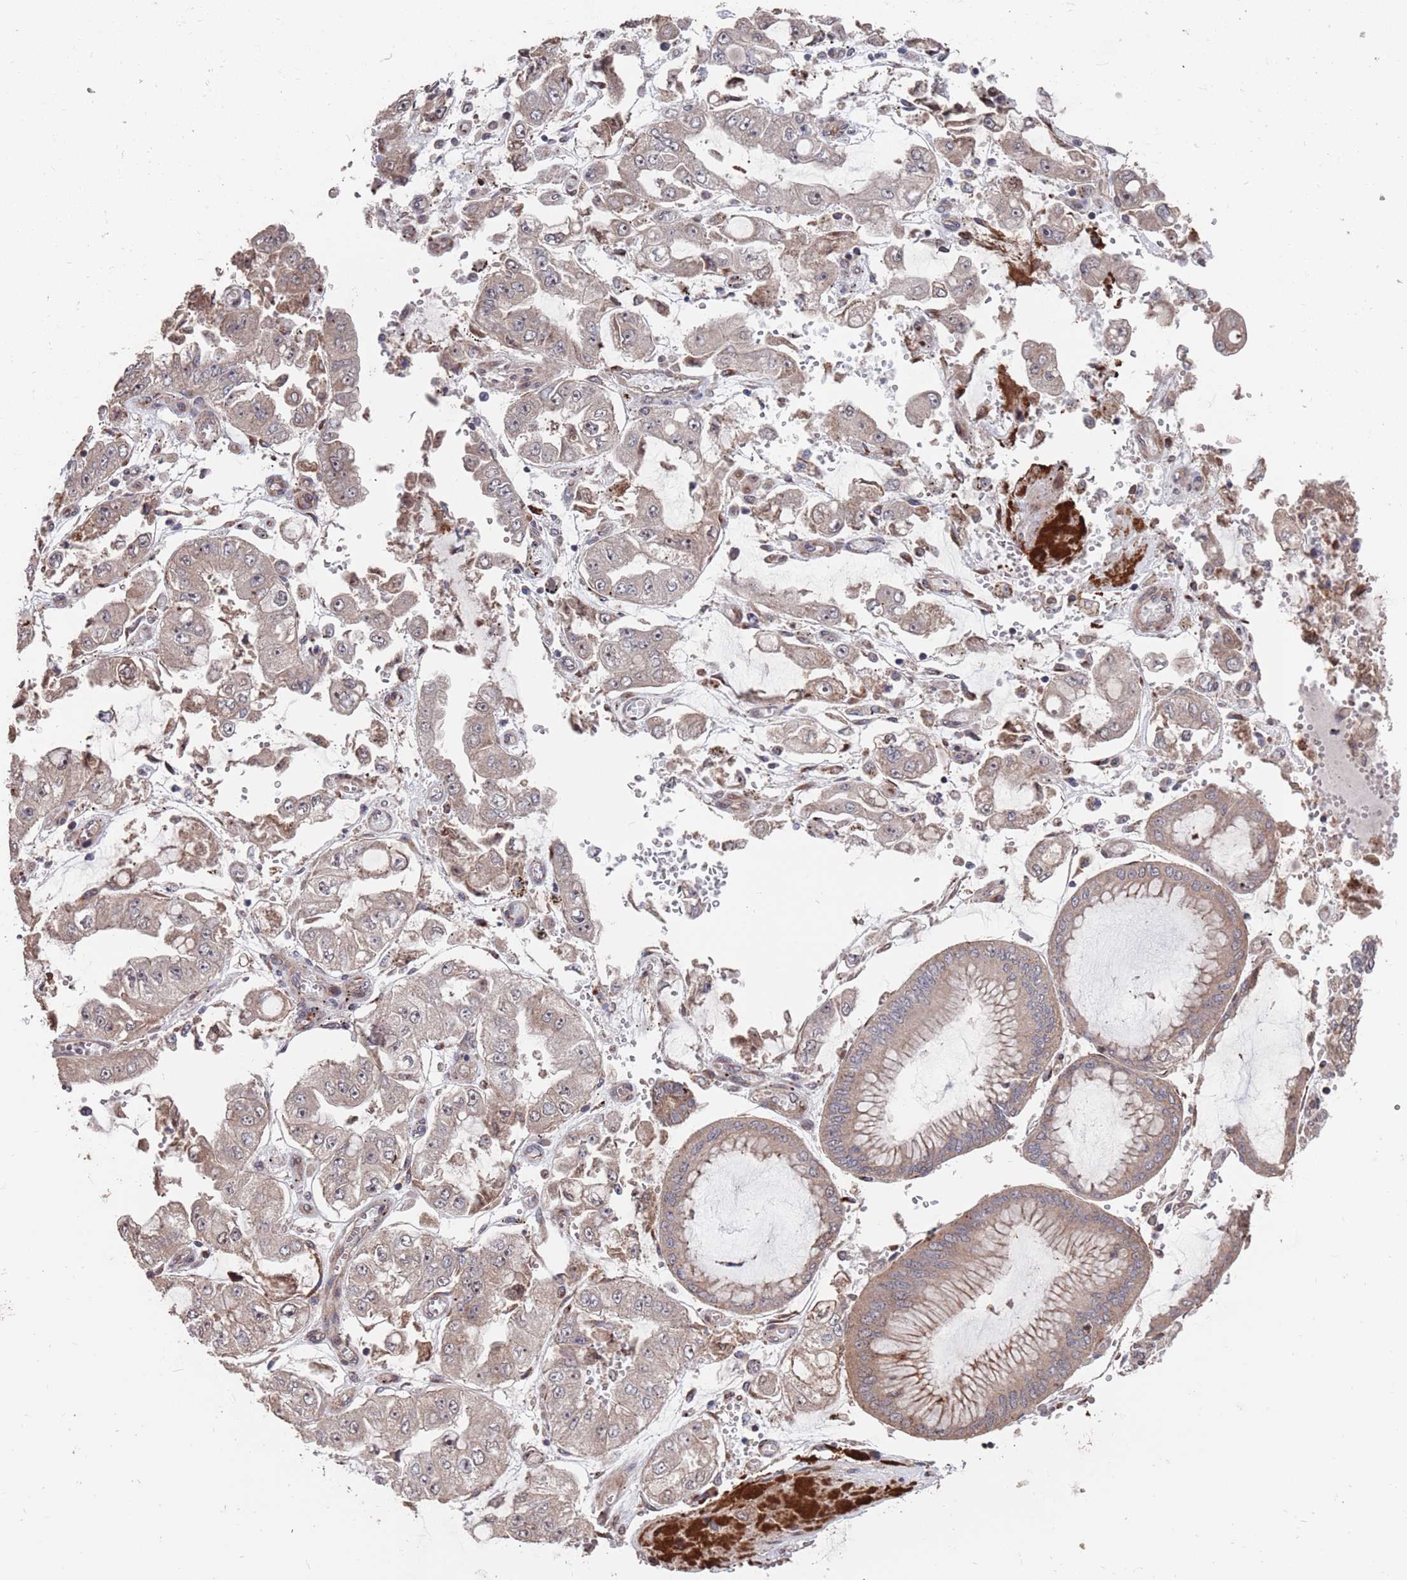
{"staining": {"intensity": "weak", "quantity": "<25%", "location": "cytoplasmic/membranous"}, "tissue": "stomach cancer", "cell_type": "Tumor cells", "image_type": "cancer", "snomed": [{"axis": "morphology", "description": "Adenocarcinoma, NOS"}, {"axis": "topography", "description": "Stomach"}], "caption": "Immunohistochemistry (IHC) micrograph of neoplastic tissue: stomach cancer (adenocarcinoma) stained with DAB demonstrates no significant protein staining in tumor cells.", "gene": "UNC45A", "patient": {"sex": "male", "age": 76}}